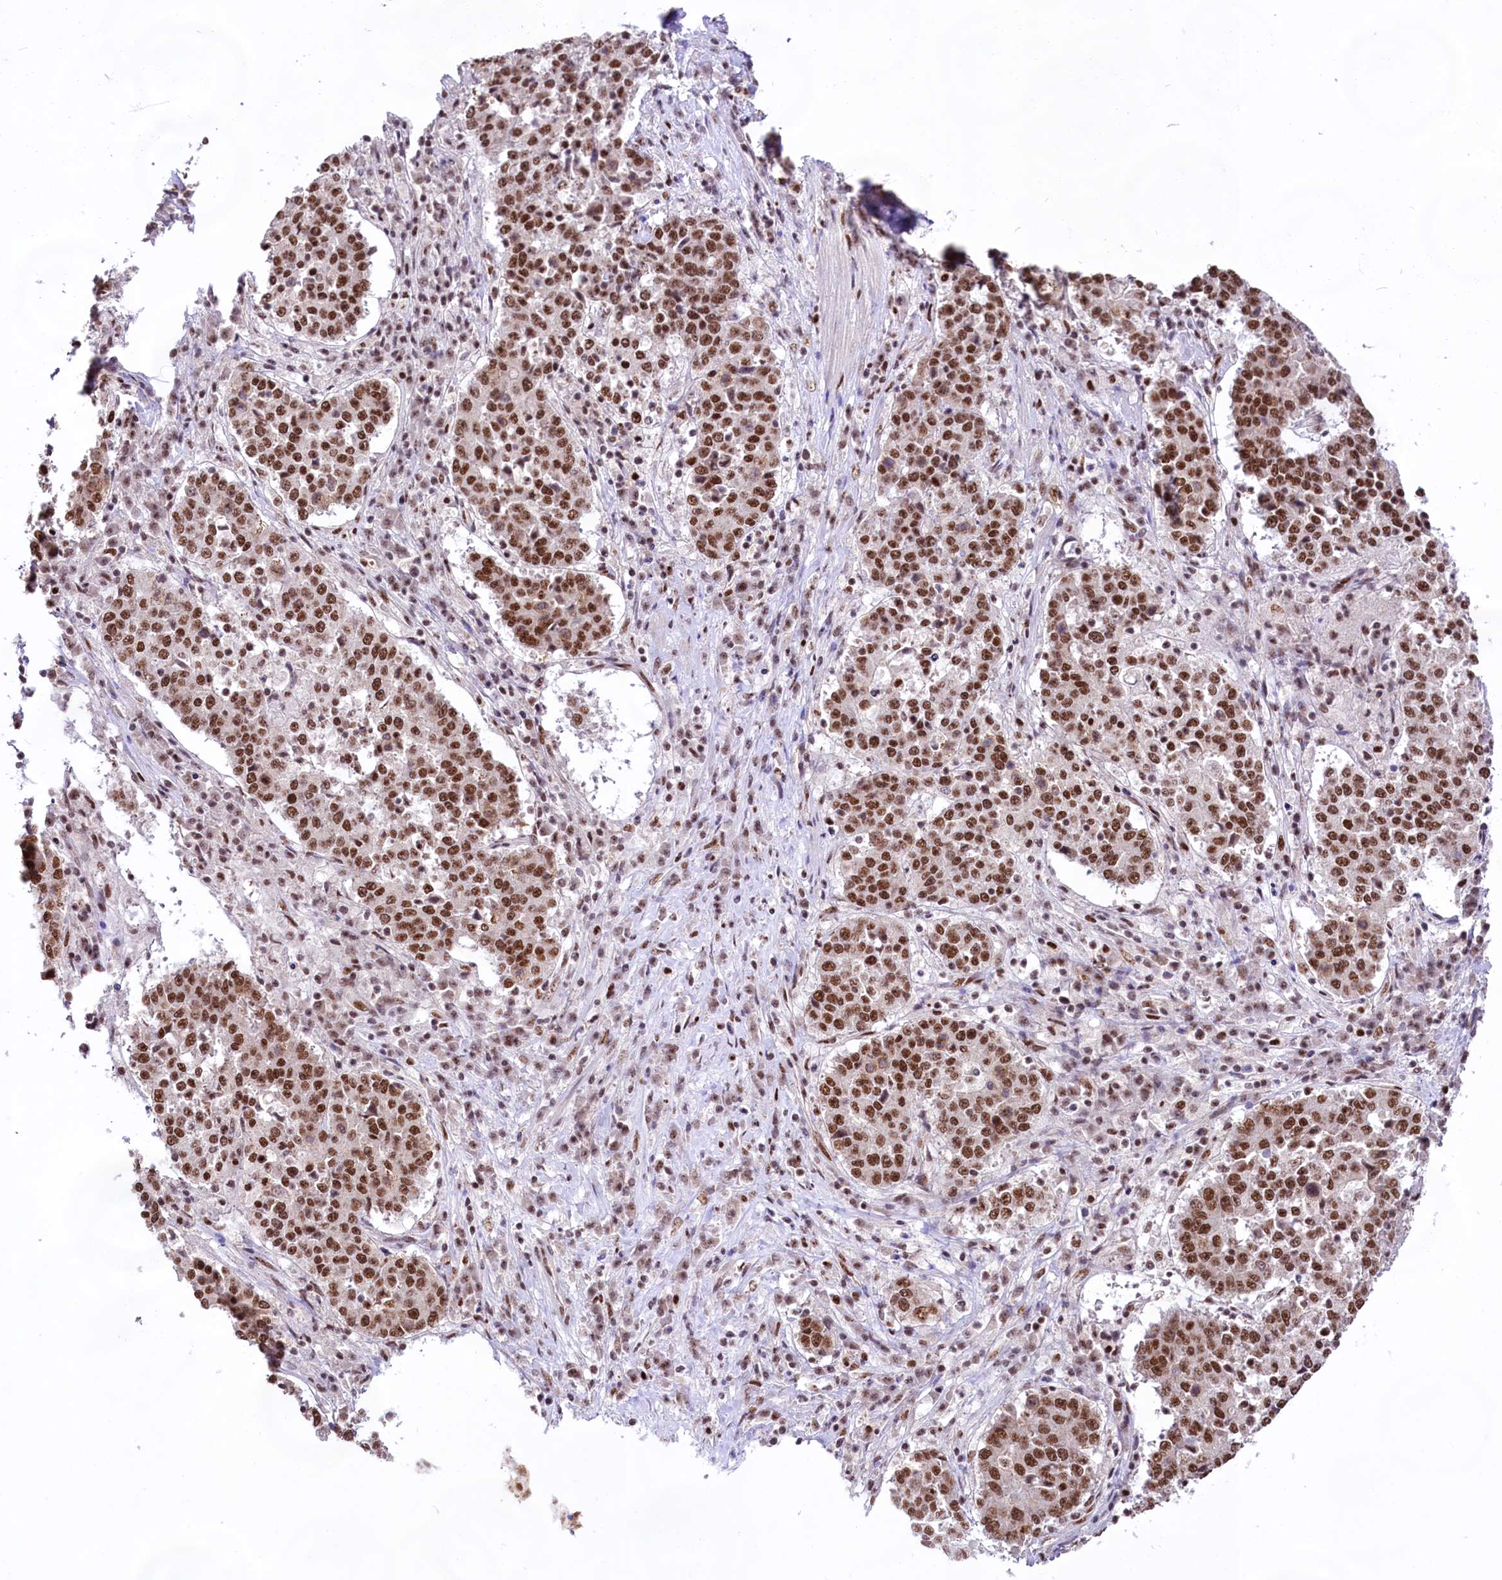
{"staining": {"intensity": "strong", "quantity": ">75%", "location": "nuclear"}, "tissue": "stomach cancer", "cell_type": "Tumor cells", "image_type": "cancer", "snomed": [{"axis": "morphology", "description": "Adenocarcinoma, NOS"}, {"axis": "topography", "description": "Stomach"}], "caption": "This is a histology image of immunohistochemistry (IHC) staining of stomach adenocarcinoma, which shows strong positivity in the nuclear of tumor cells.", "gene": "HIRA", "patient": {"sex": "male", "age": 59}}